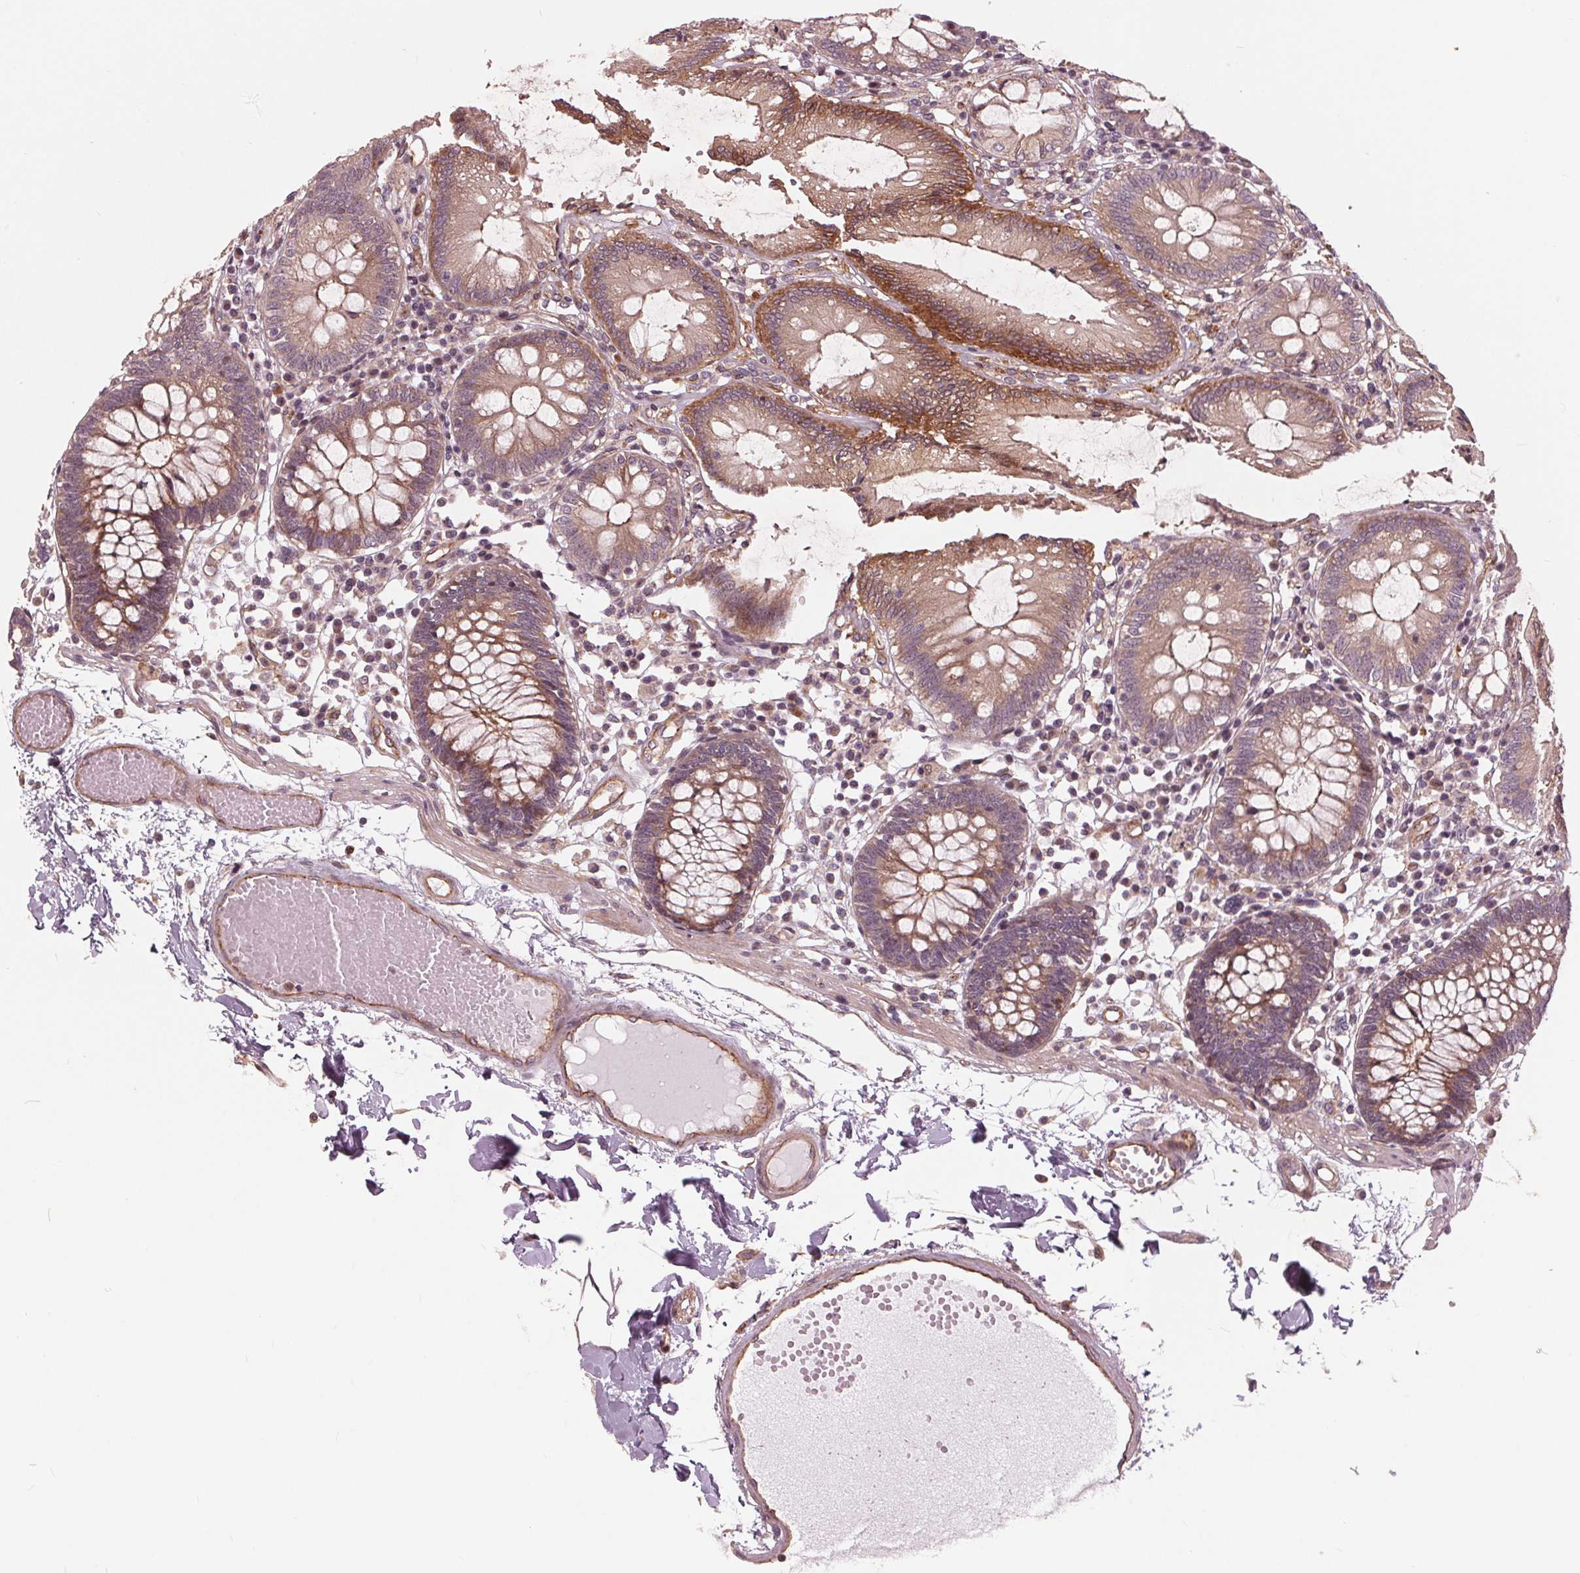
{"staining": {"intensity": "moderate", "quantity": "25%-75%", "location": "cytoplasmic/membranous"}, "tissue": "colon", "cell_type": "Endothelial cells", "image_type": "normal", "snomed": [{"axis": "morphology", "description": "Normal tissue, NOS"}, {"axis": "morphology", "description": "Adenocarcinoma, NOS"}, {"axis": "topography", "description": "Colon"}], "caption": "Moderate cytoplasmic/membranous protein expression is seen in approximately 25%-75% of endothelial cells in colon. The protein is stained brown, and the nuclei are stained in blue (DAB IHC with brightfield microscopy, high magnification).", "gene": "TXNIP", "patient": {"sex": "male", "age": 83}}